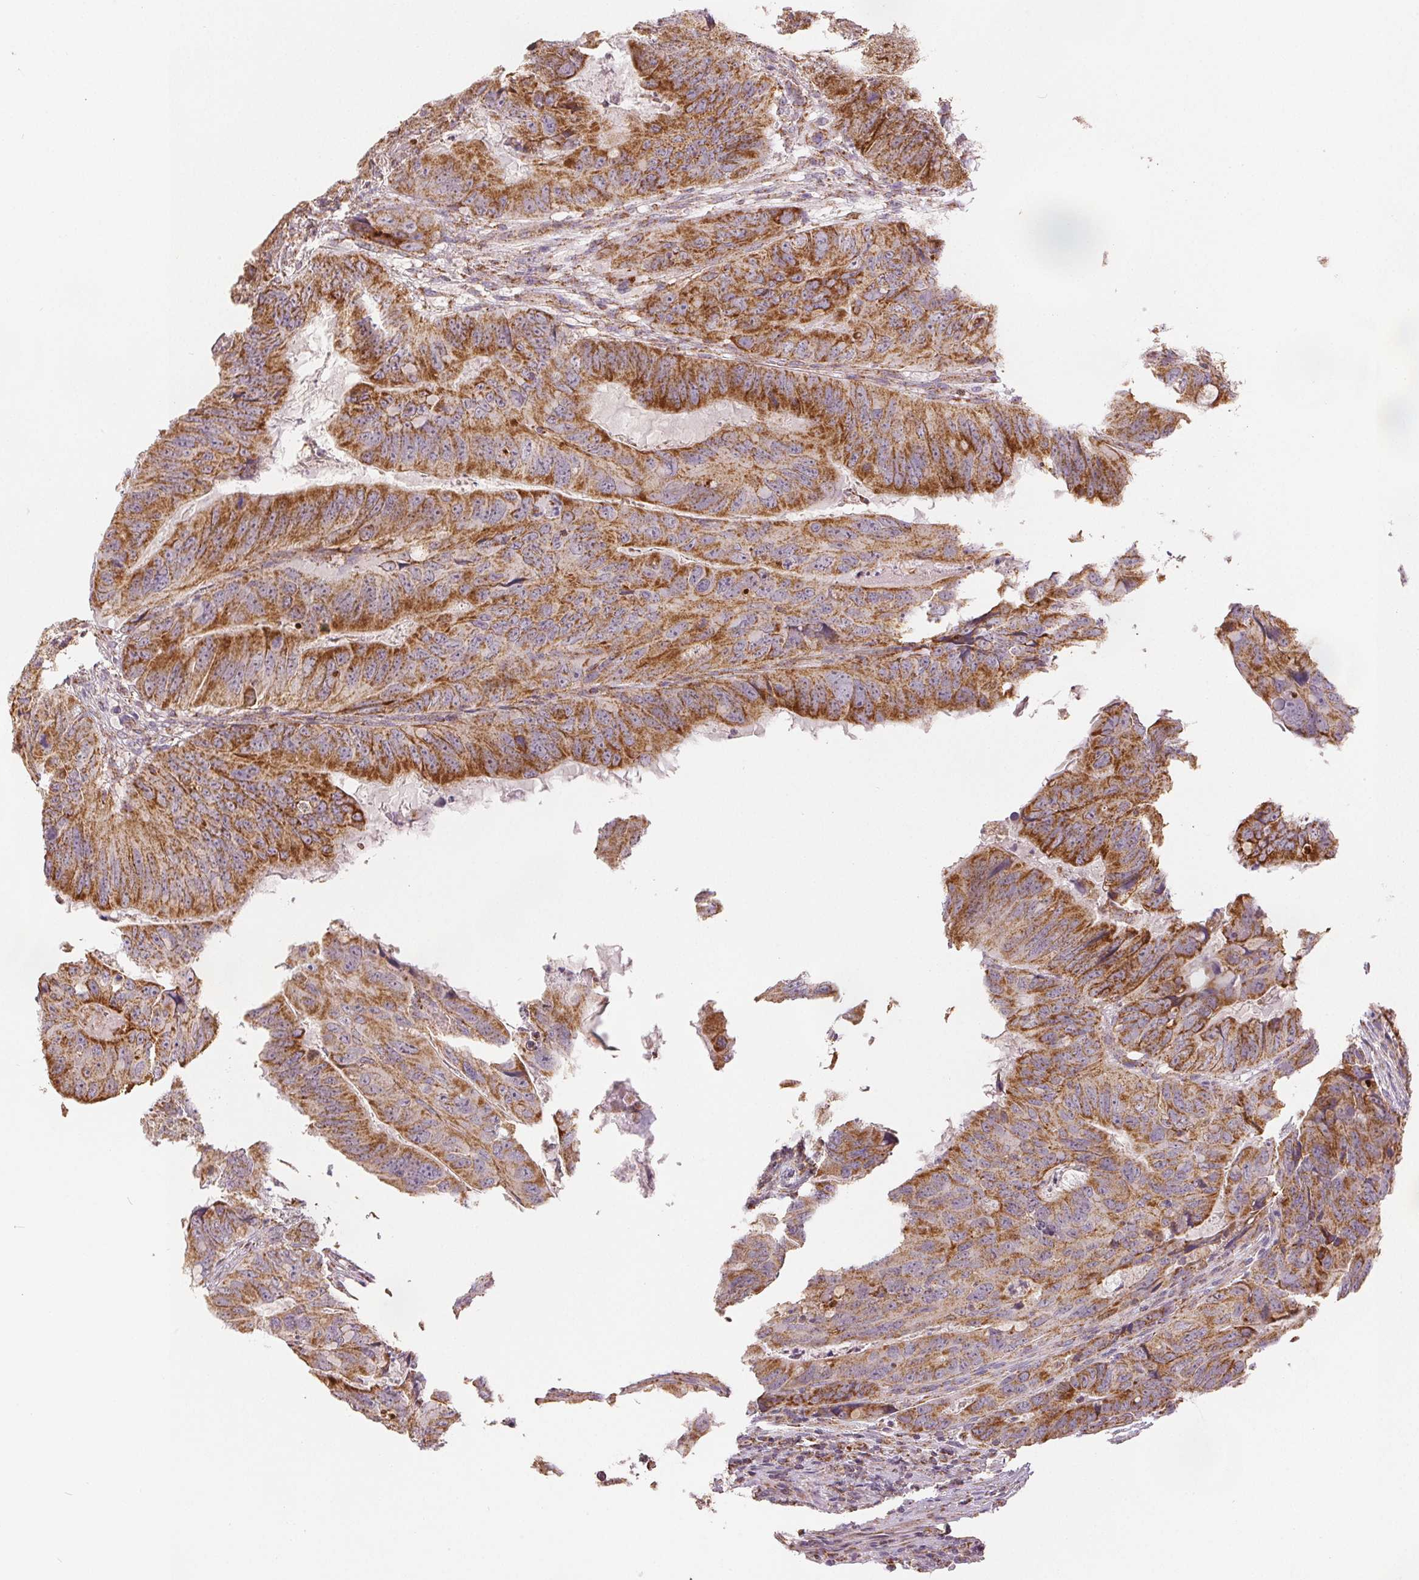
{"staining": {"intensity": "strong", "quantity": ">75%", "location": "cytoplasmic/membranous"}, "tissue": "colorectal cancer", "cell_type": "Tumor cells", "image_type": "cancer", "snomed": [{"axis": "morphology", "description": "Adenocarcinoma, NOS"}, {"axis": "topography", "description": "Colon"}], "caption": "Colorectal cancer (adenocarcinoma) tissue exhibits strong cytoplasmic/membranous expression in about >75% of tumor cells, visualized by immunohistochemistry.", "gene": "SDHB", "patient": {"sex": "male", "age": 79}}